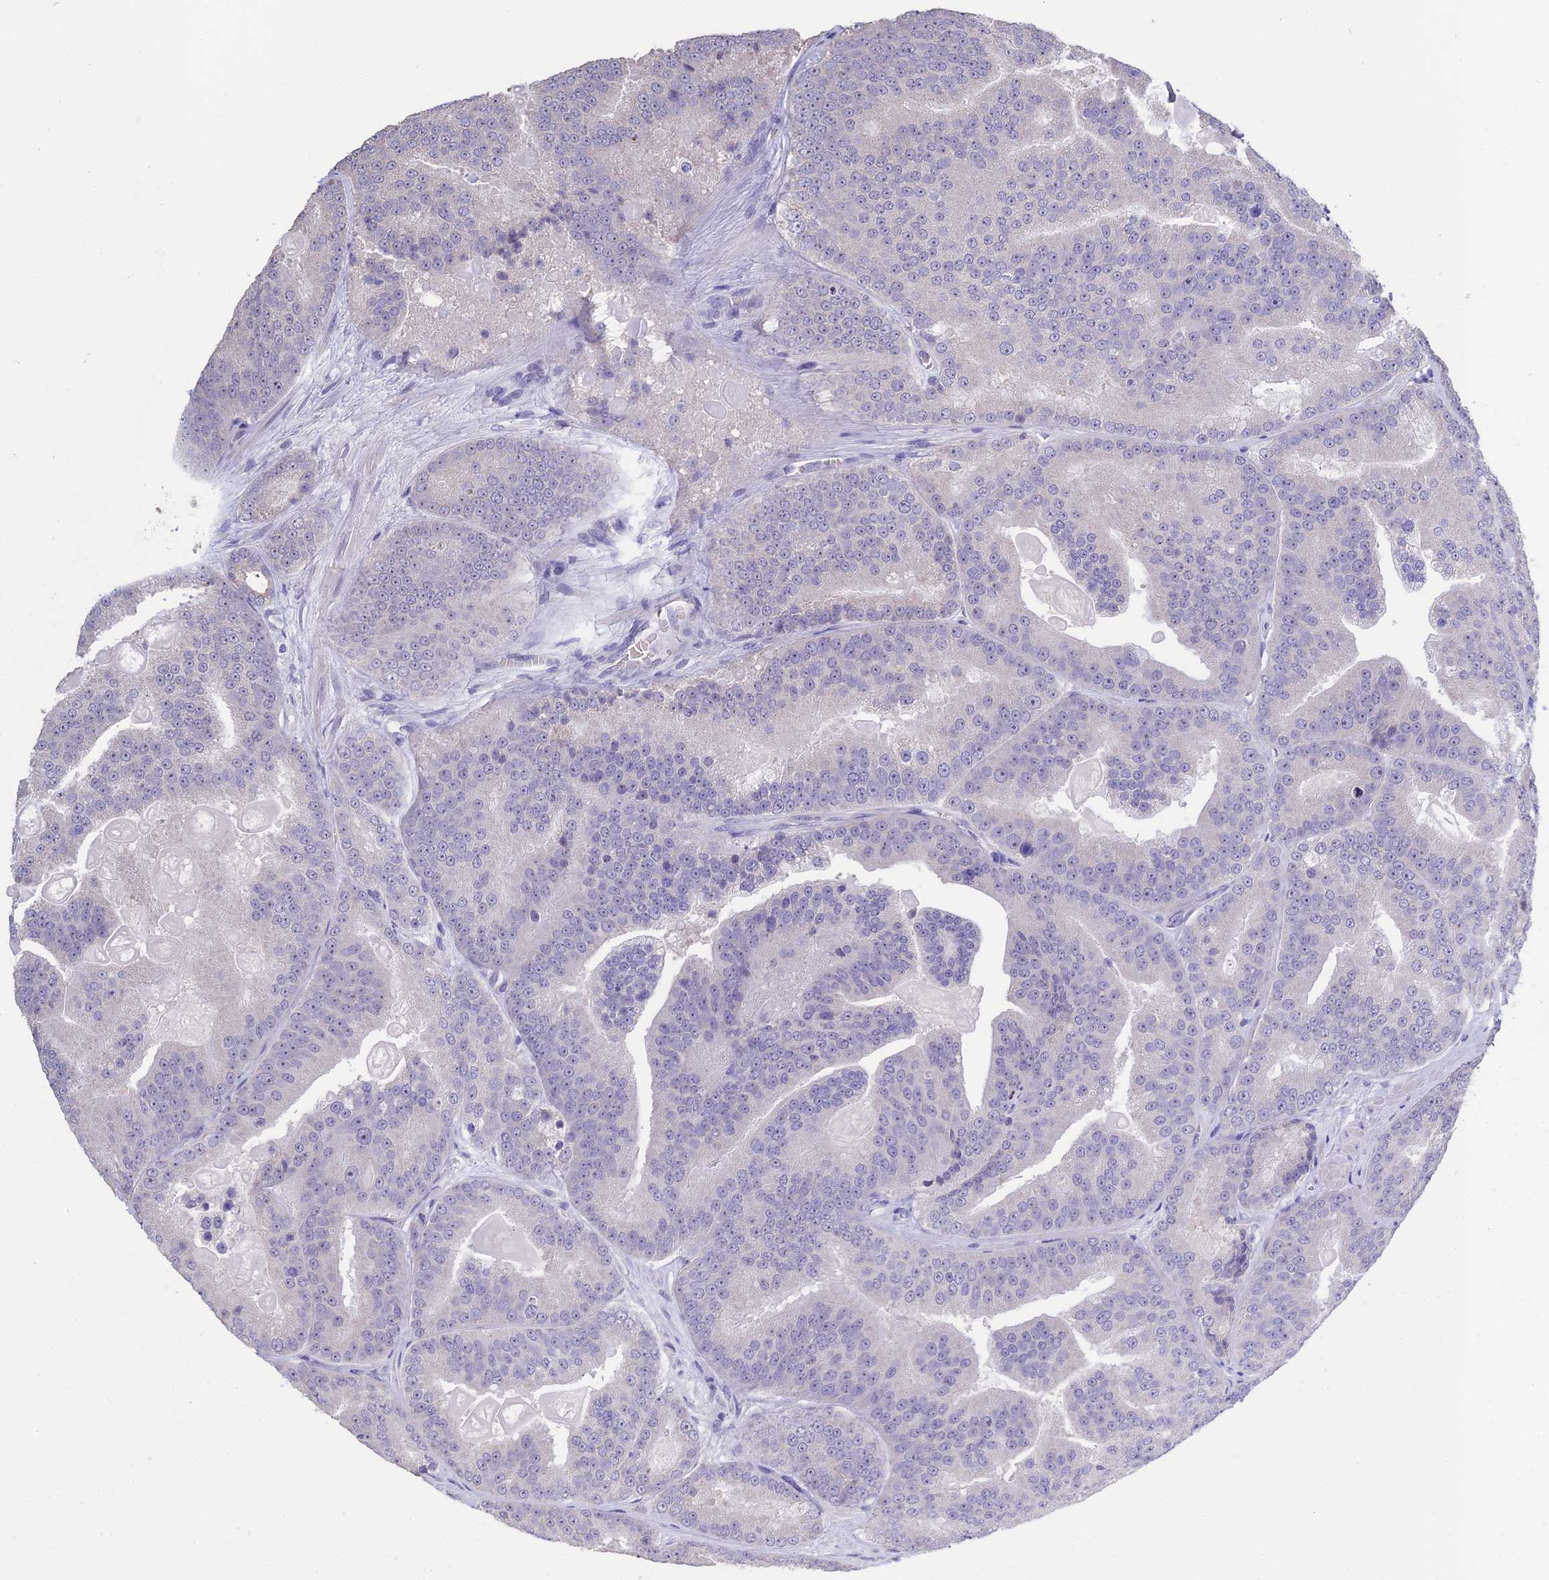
{"staining": {"intensity": "negative", "quantity": "none", "location": "none"}, "tissue": "prostate cancer", "cell_type": "Tumor cells", "image_type": "cancer", "snomed": [{"axis": "morphology", "description": "Adenocarcinoma, High grade"}, {"axis": "topography", "description": "Prostate"}], "caption": "DAB (3,3'-diaminobenzidine) immunohistochemical staining of prostate adenocarcinoma (high-grade) shows no significant expression in tumor cells.", "gene": "KNOP1", "patient": {"sex": "male", "age": 61}}